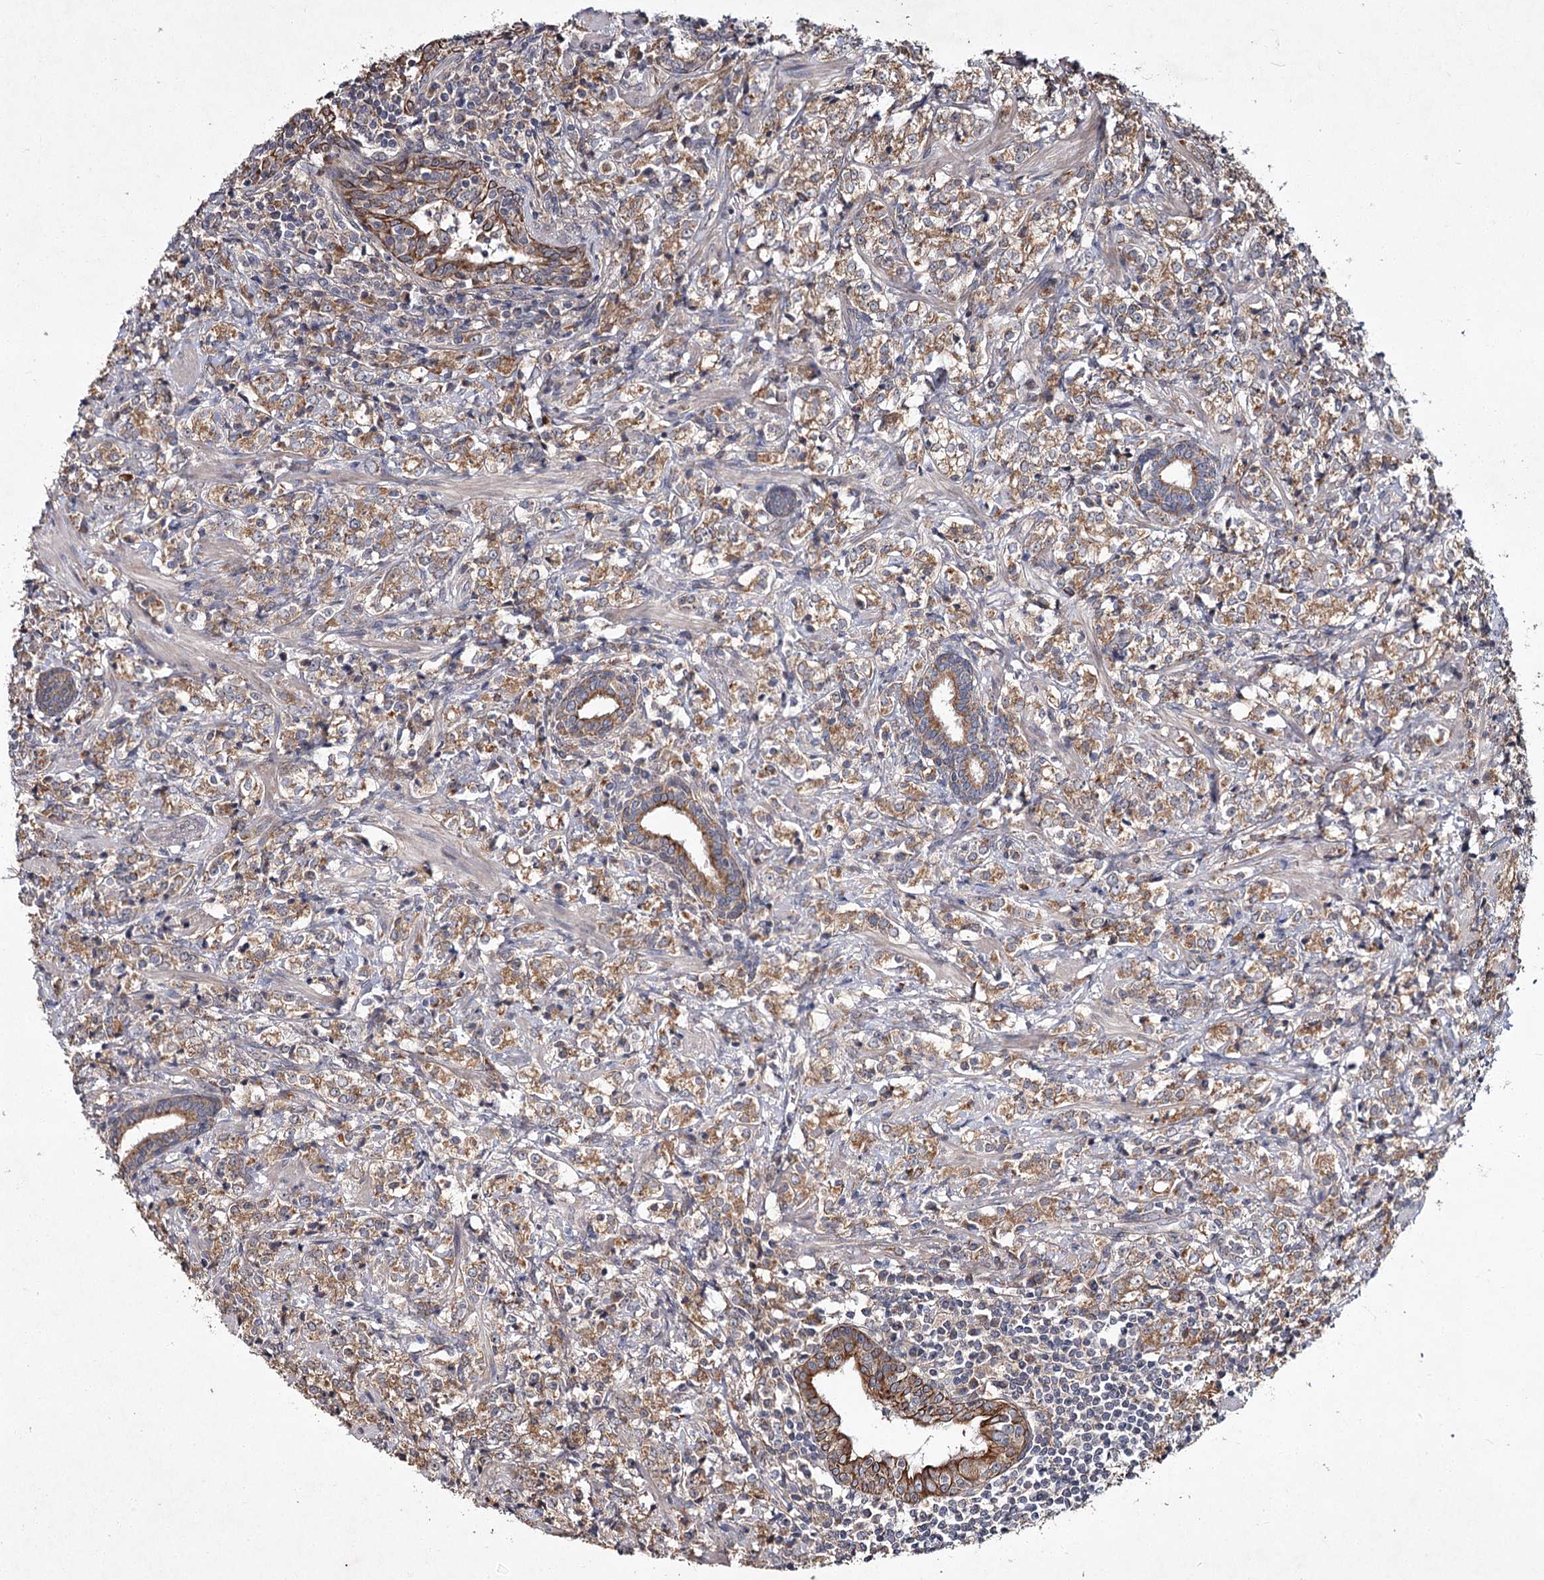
{"staining": {"intensity": "moderate", "quantity": ">75%", "location": "cytoplasmic/membranous"}, "tissue": "prostate cancer", "cell_type": "Tumor cells", "image_type": "cancer", "snomed": [{"axis": "morphology", "description": "Adenocarcinoma, High grade"}, {"axis": "topography", "description": "Prostate"}], "caption": "Protein expression analysis of prostate cancer (high-grade adenocarcinoma) reveals moderate cytoplasmic/membranous expression in approximately >75% of tumor cells. Using DAB (brown) and hematoxylin (blue) stains, captured at high magnification using brightfield microscopy.", "gene": "MFN1", "patient": {"sex": "male", "age": 69}}